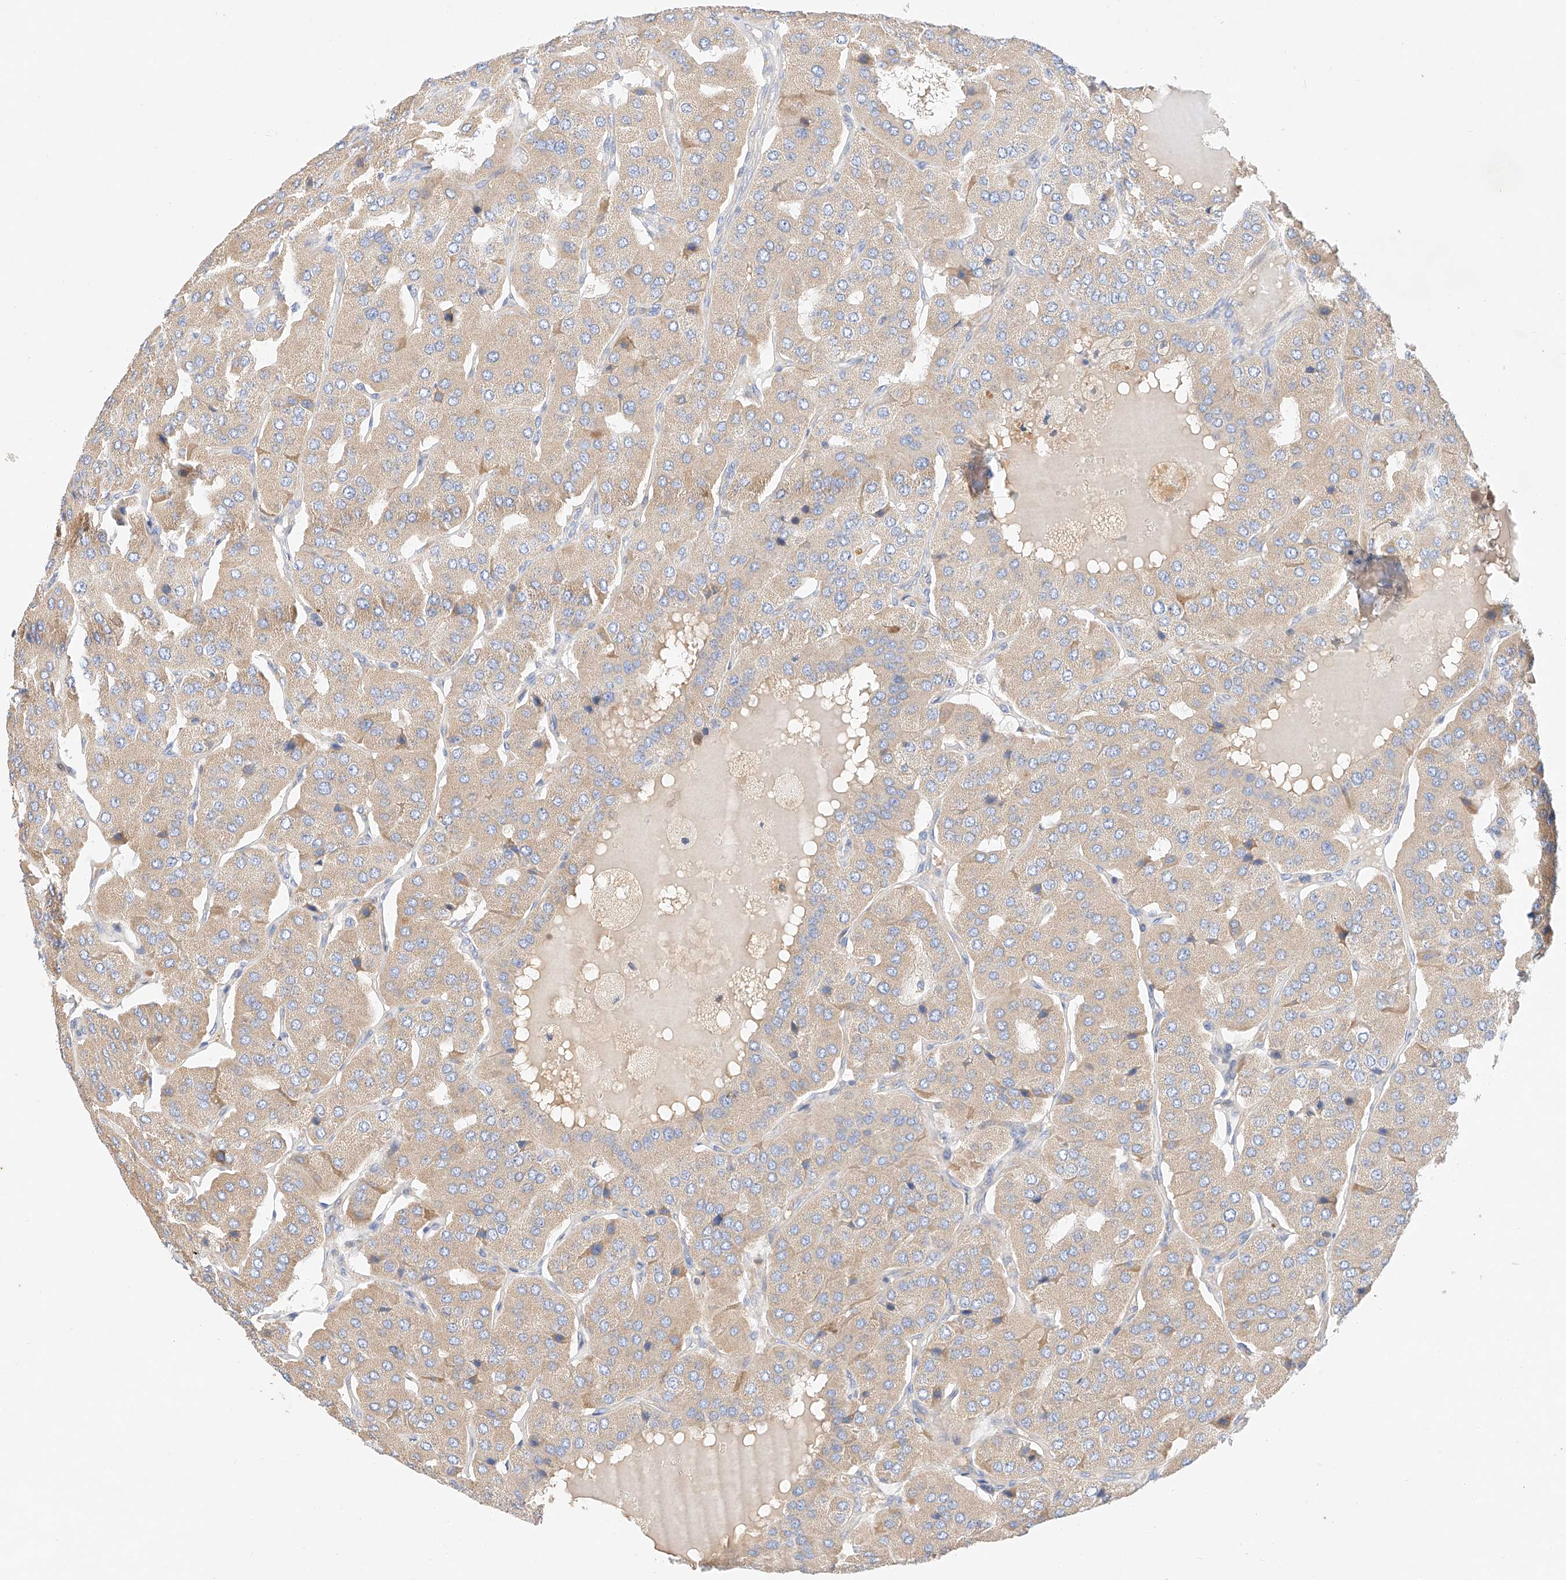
{"staining": {"intensity": "weak", "quantity": ">75%", "location": "cytoplasmic/membranous"}, "tissue": "parathyroid gland", "cell_type": "Glandular cells", "image_type": "normal", "snomed": [{"axis": "morphology", "description": "Normal tissue, NOS"}, {"axis": "morphology", "description": "Adenoma, NOS"}, {"axis": "topography", "description": "Parathyroid gland"}], "caption": "Parathyroid gland stained for a protein (brown) reveals weak cytoplasmic/membranous positive positivity in about >75% of glandular cells.", "gene": "C6orf118", "patient": {"sex": "female", "age": 86}}